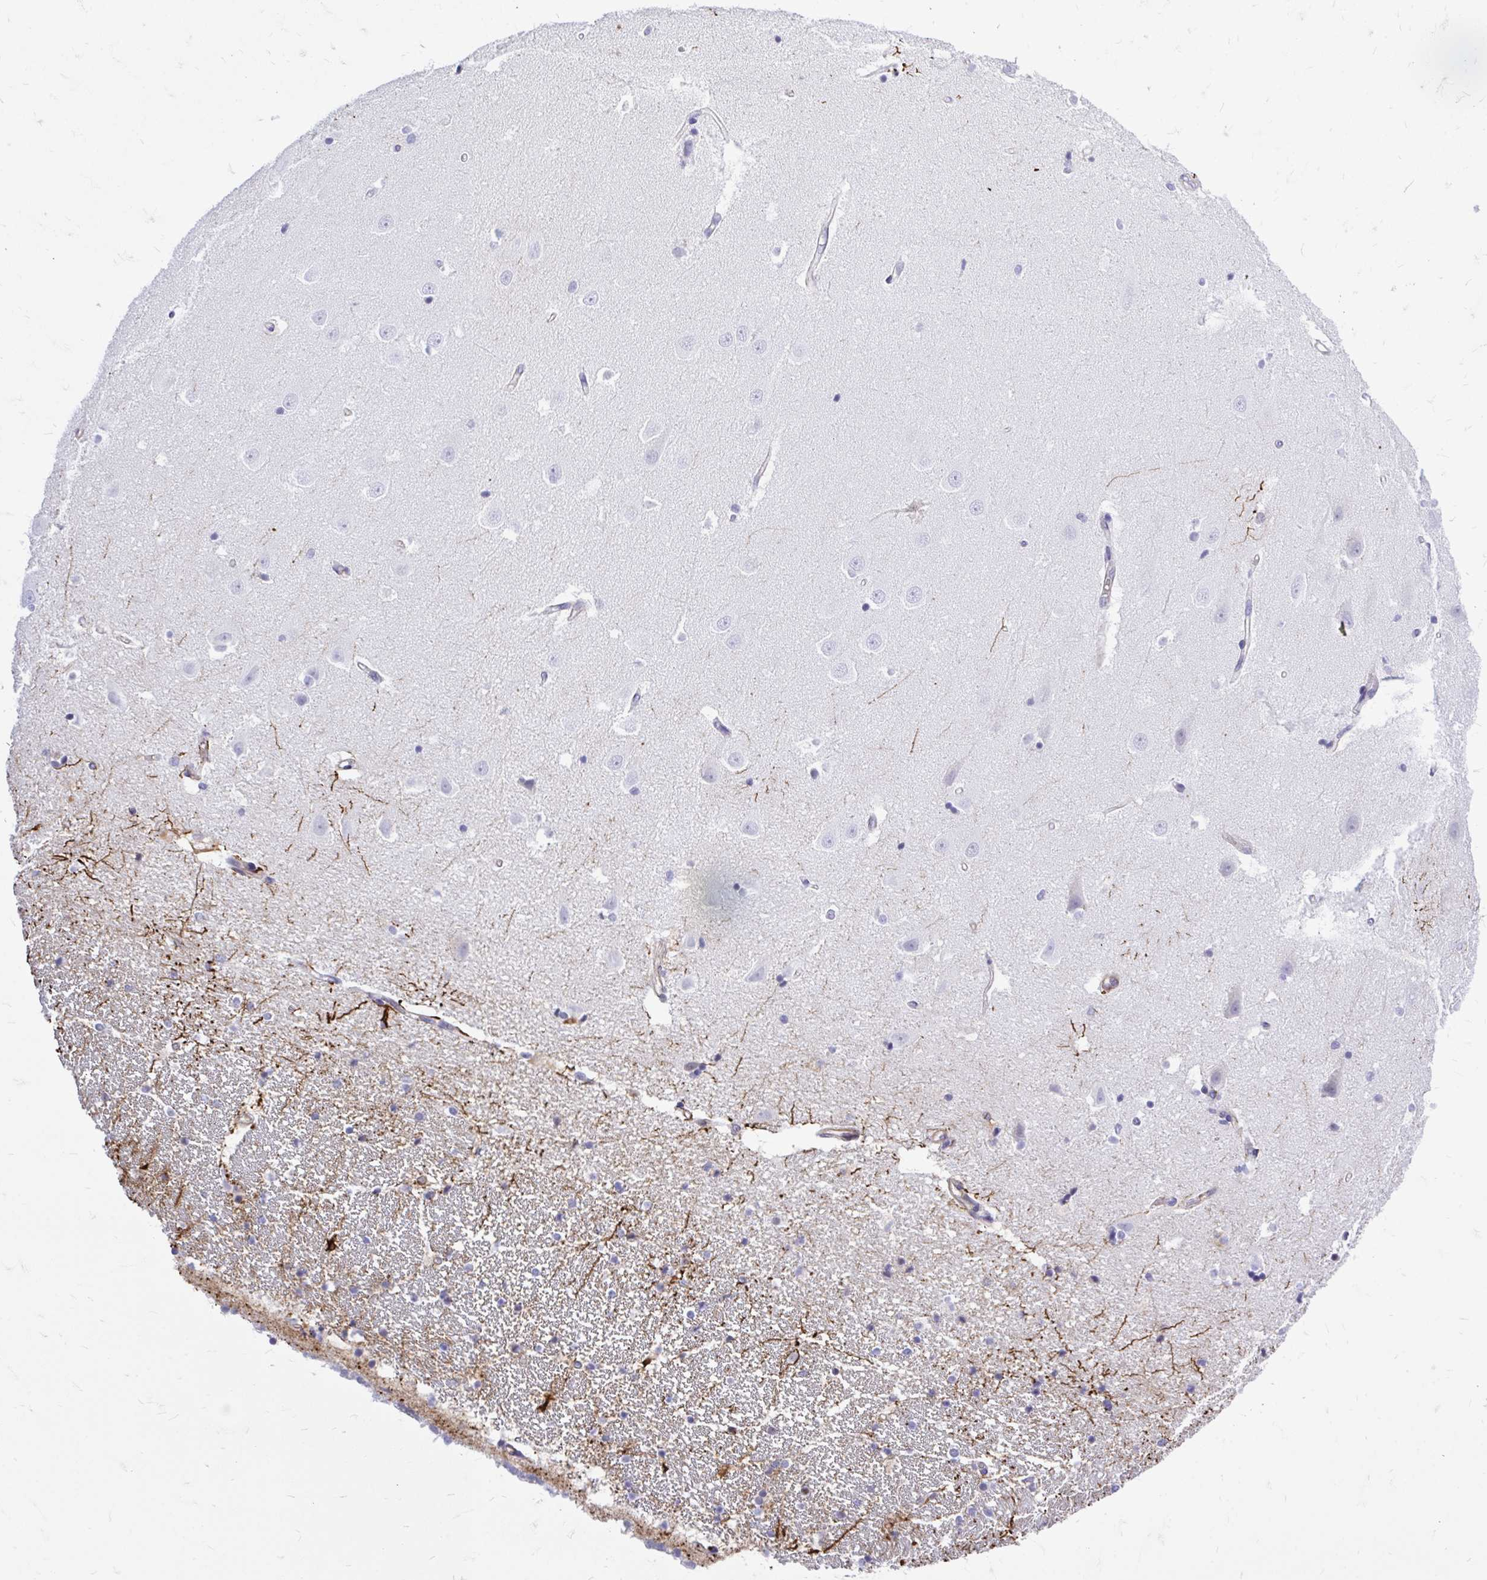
{"staining": {"intensity": "negative", "quantity": "none", "location": "none"}, "tissue": "hippocampus", "cell_type": "Glial cells", "image_type": "normal", "snomed": [{"axis": "morphology", "description": "Normal tissue, NOS"}, {"axis": "topography", "description": "Hippocampus"}], "caption": "An immunohistochemistry histopathology image of normal hippocampus is shown. There is no staining in glial cells of hippocampus. (DAB (3,3'-diaminobenzidine) immunohistochemistry visualized using brightfield microscopy, high magnification).", "gene": "ZBTB25", "patient": {"sex": "male", "age": 63}}